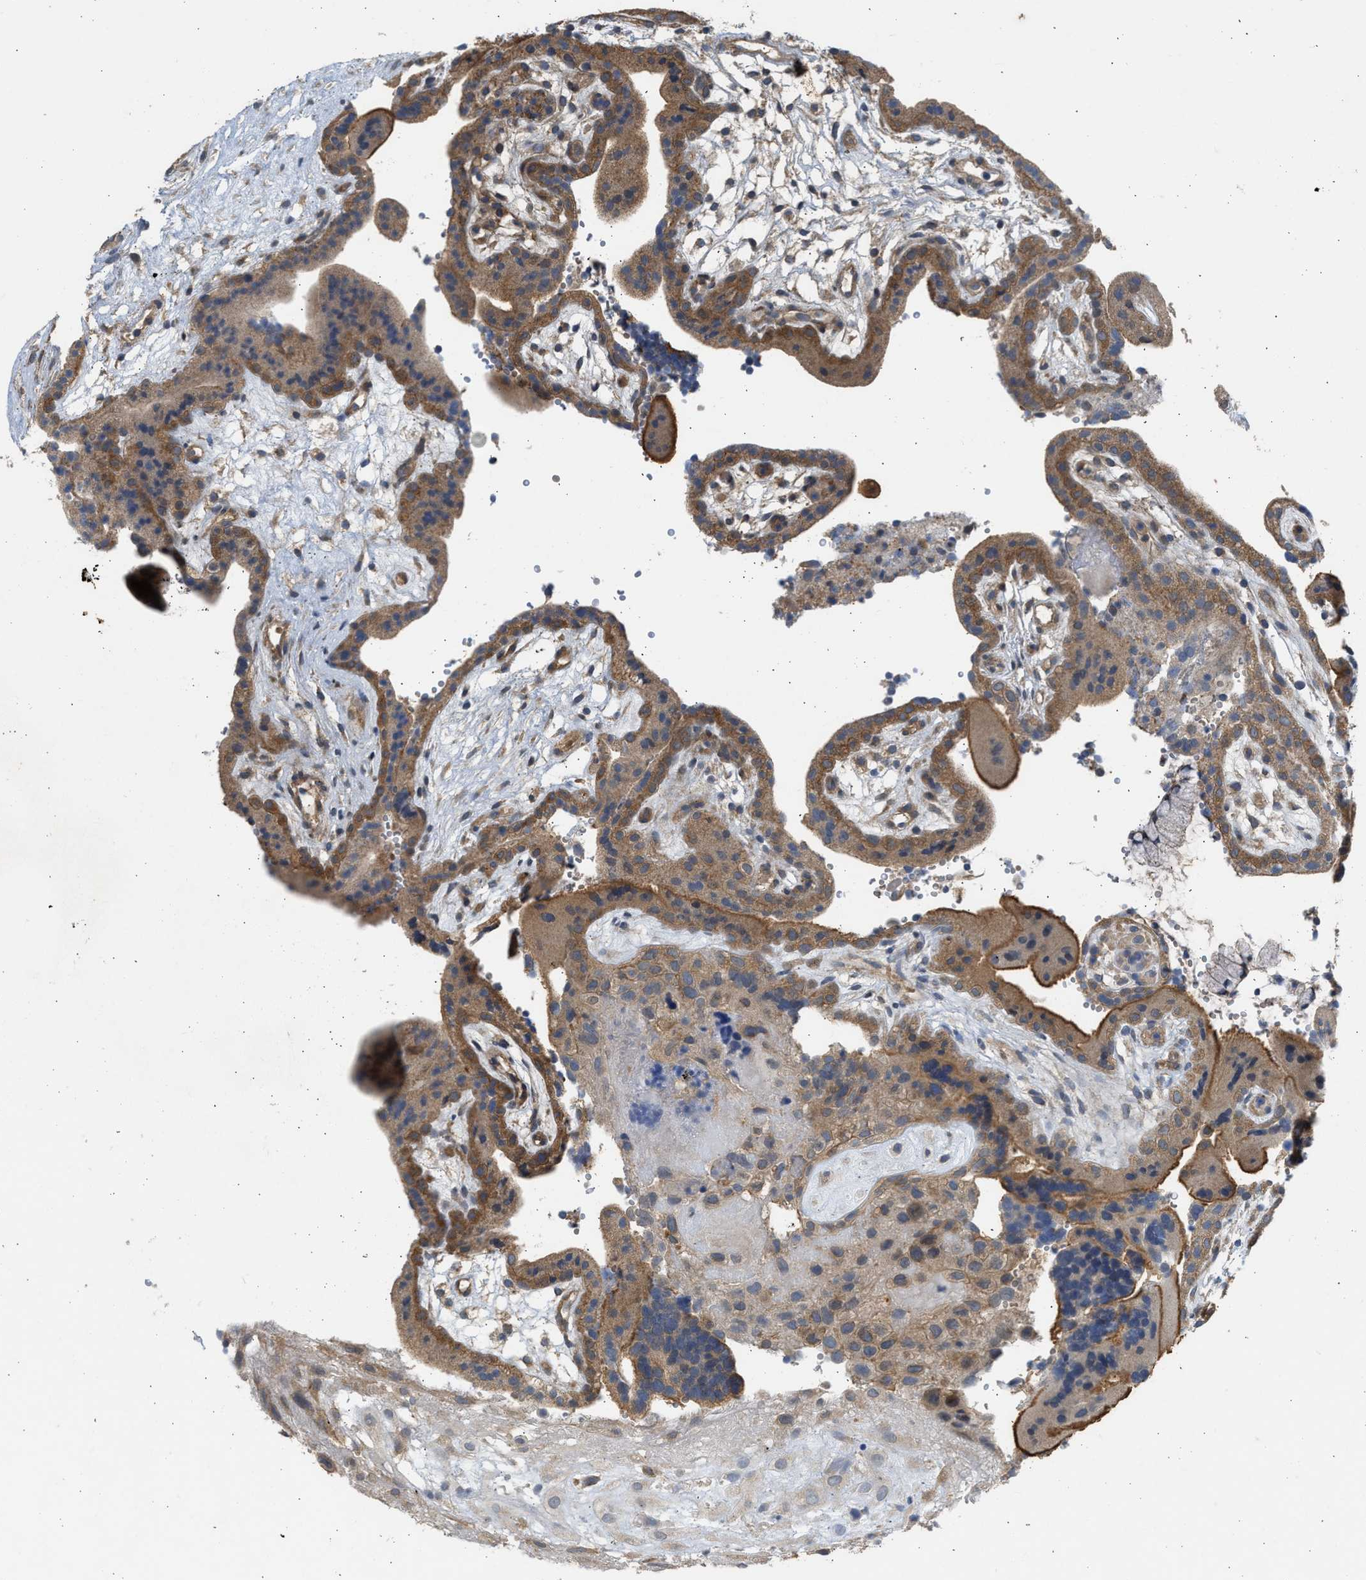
{"staining": {"intensity": "moderate", "quantity": ">75%", "location": "cytoplasmic/membranous"}, "tissue": "placenta", "cell_type": "Decidual cells", "image_type": "normal", "snomed": [{"axis": "morphology", "description": "Normal tissue, NOS"}, {"axis": "topography", "description": "Placenta"}], "caption": "DAB immunohistochemical staining of normal placenta demonstrates moderate cytoplasmic/membranous protein staining in about >75% of decidual cells. (IHC, brightfield microscopy, high magnification).", "gene": "CYP1A1", "patient": {"sex": "female", "age": 18}}